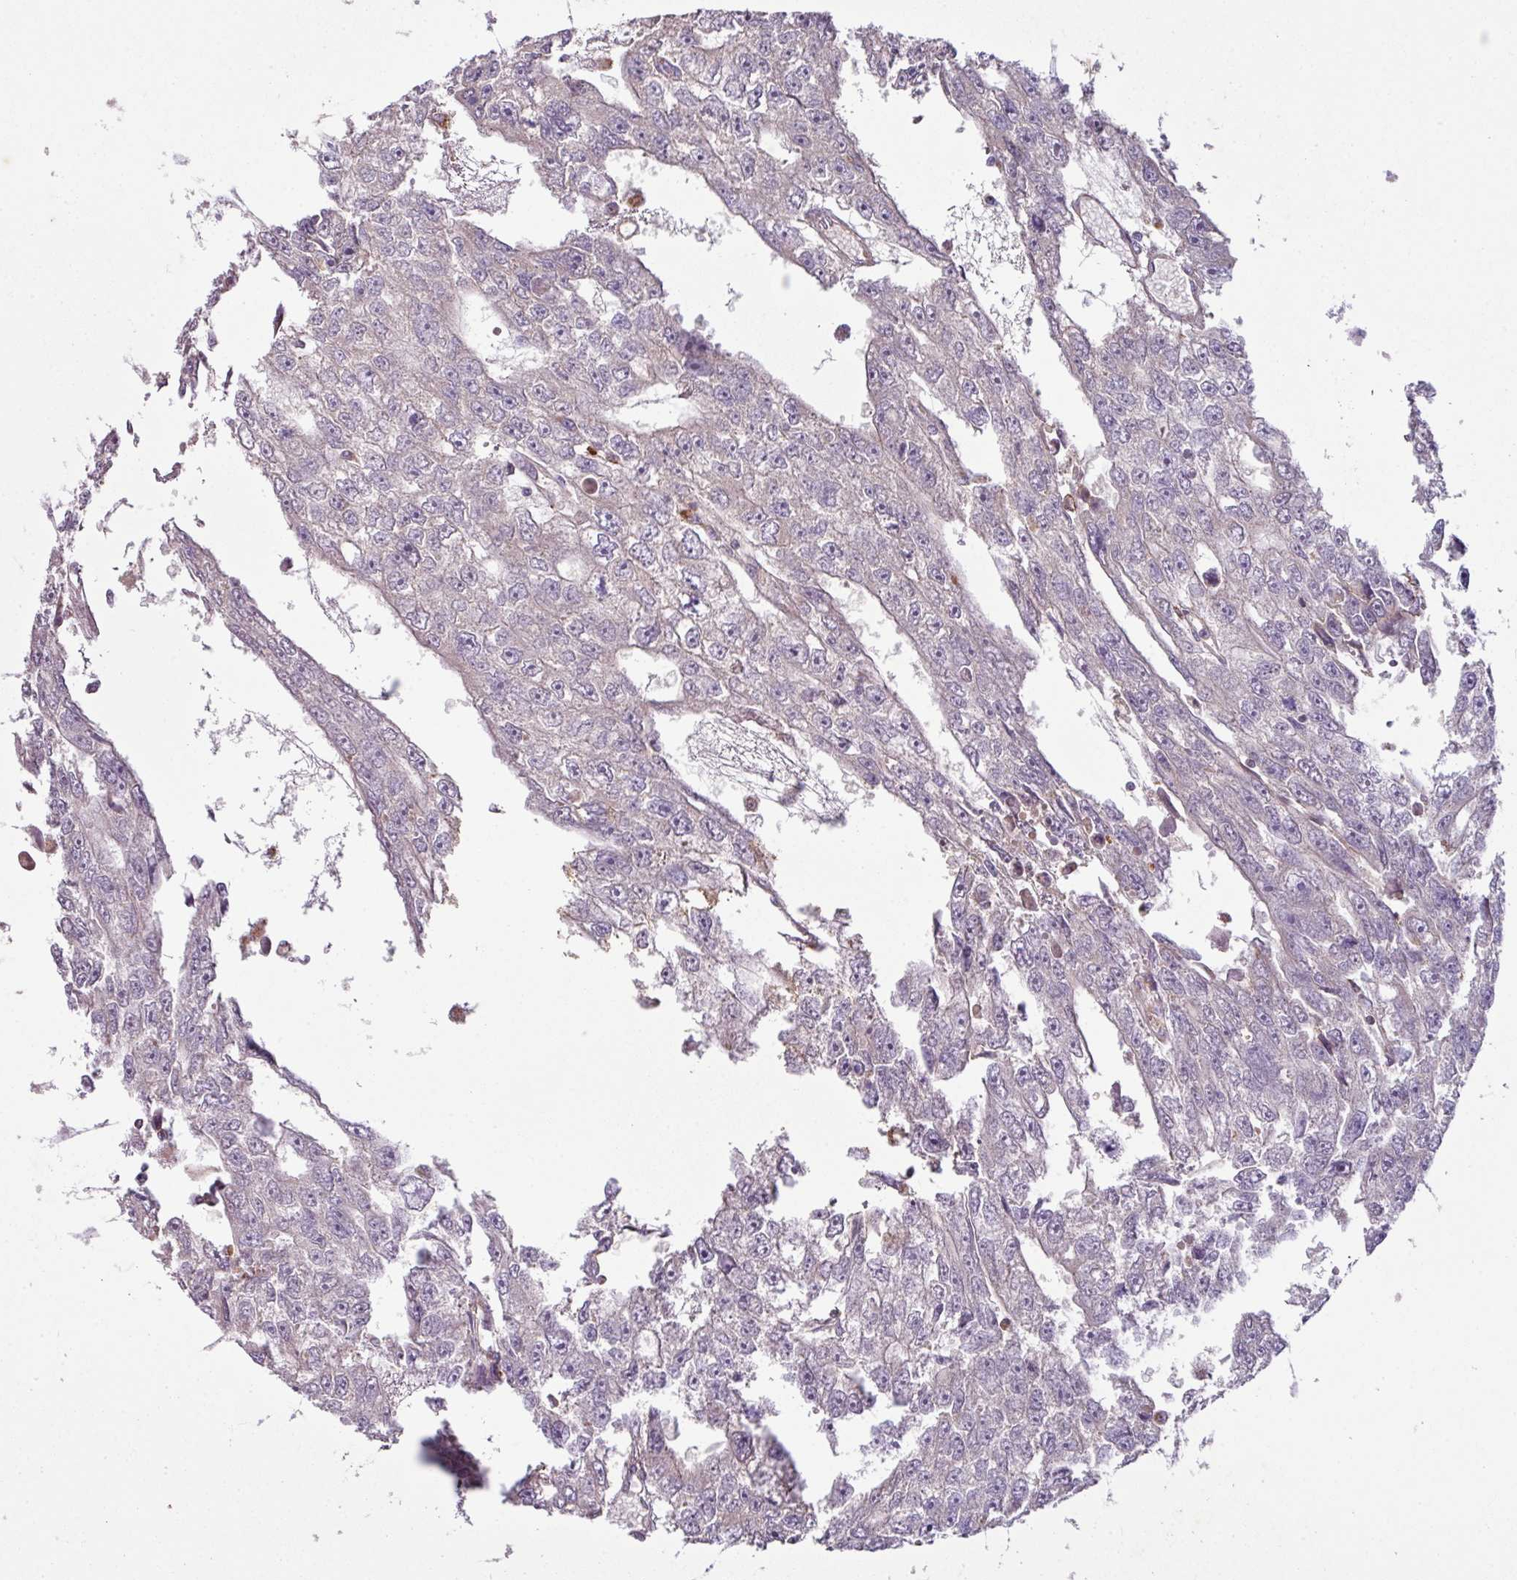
{"staining": {"intensity": "negative", "quantity": "none", "location": "none"}, "tissue": "testis cancer", "cell_type": "Tumor cells", "image_type": "cancer", "snomed": [{"axis": "morphology", "description": "Carcinoma, Embryonal, NOS"}, {"axis": "topography", "description": "Testis"}], "caption": "There is no significant expression in tumor cells of testis cancer.", "gene": "SQOR", "patient": {"sex": "male", "age": 20}}